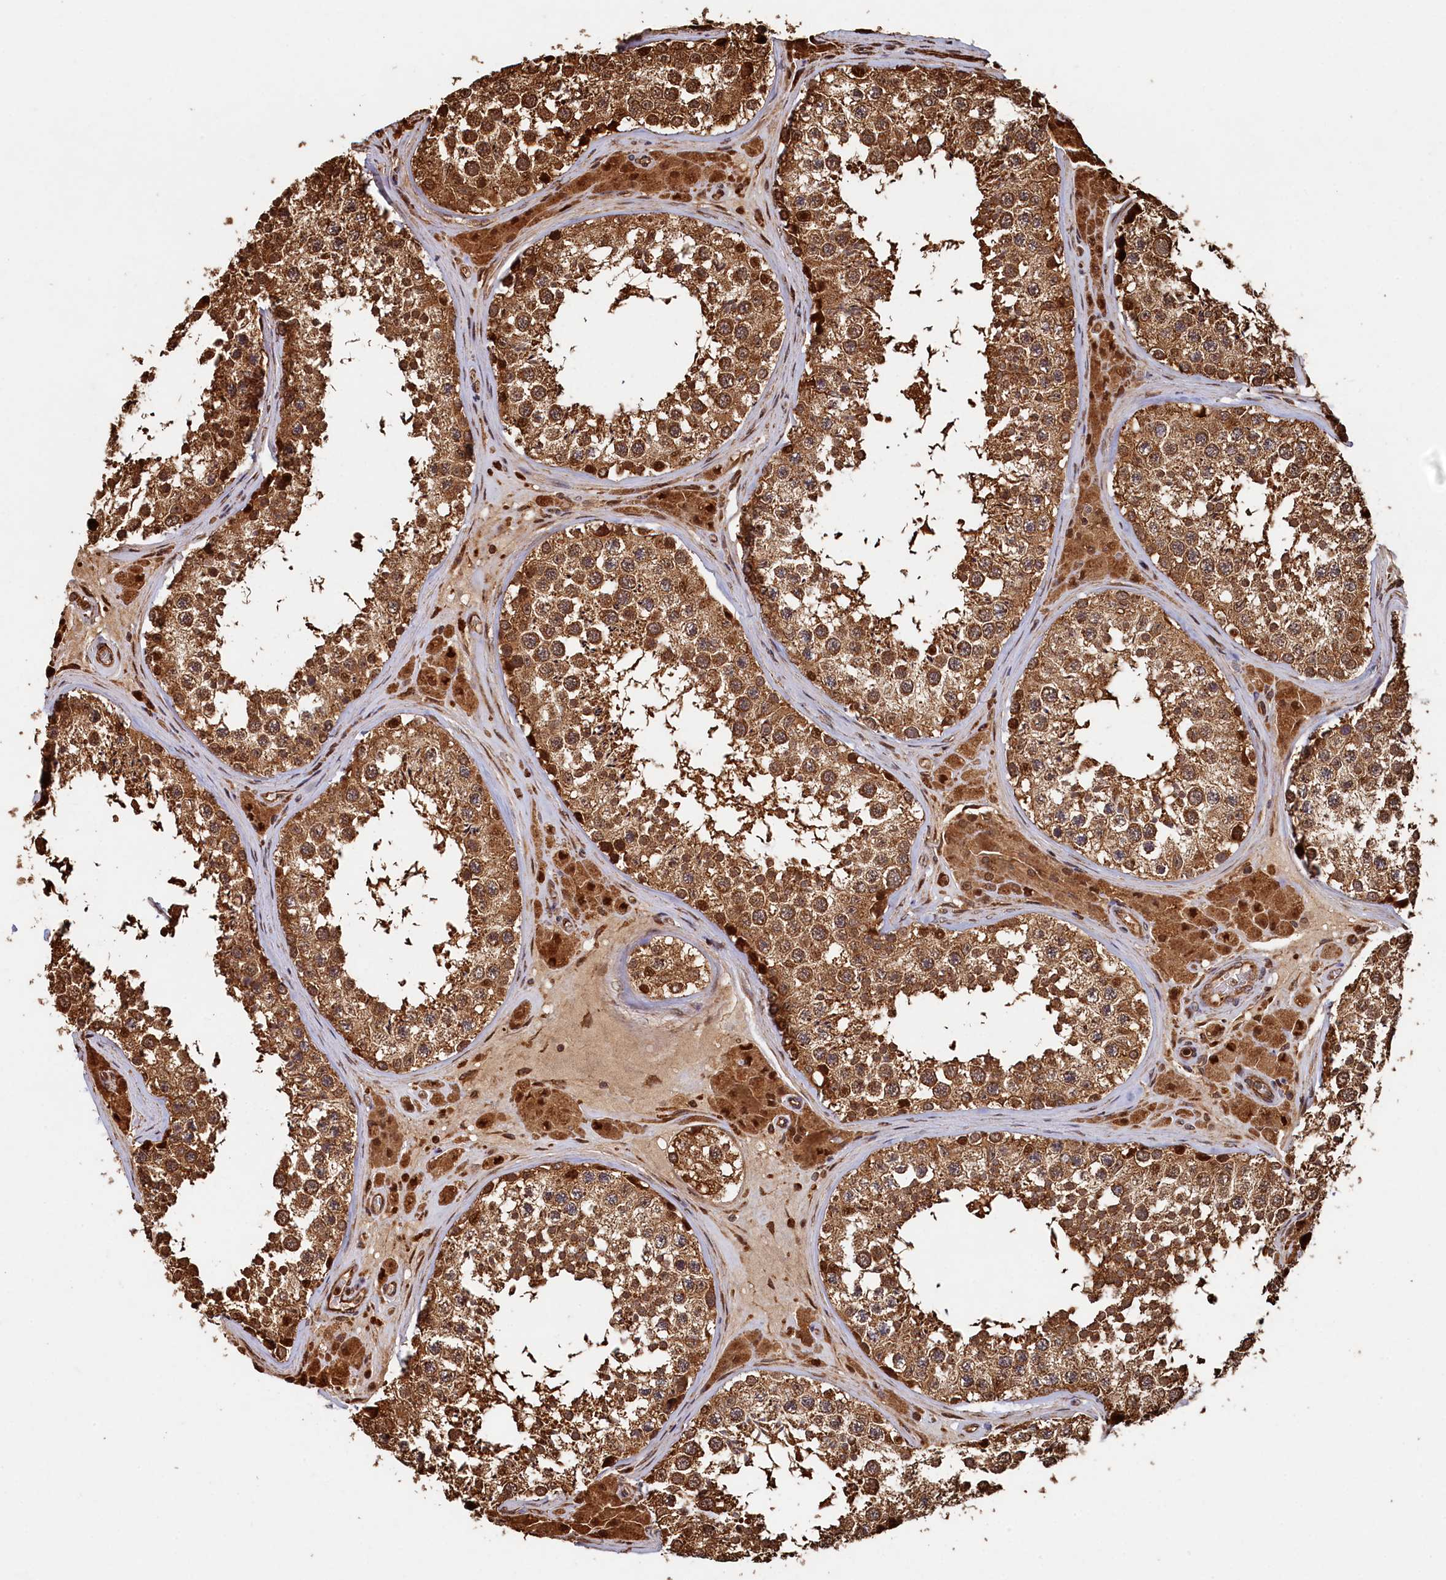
{"staining": {"intensity": "strong", "quantity": ">75%", "location": "cytoplasmic/membranous,nuclear"}, "tissue": "testis", "cell_type": "Cells in seminiferous ducts", "image_type": "normal", "snomed": [{"axis": "morphology", "description": "Normal tissue, NOS"}, {"axis": "topography", "description": "Testis"}], "caption": "Immunohistochemical staining of normal human testis displays >75% levels of strong cytoplasmic/membranous,nuclear protein staining in about >75% of cells in seminiferous ducts.", "gene": "PIGN", "patient": {"sex": "male", "age": 46}}